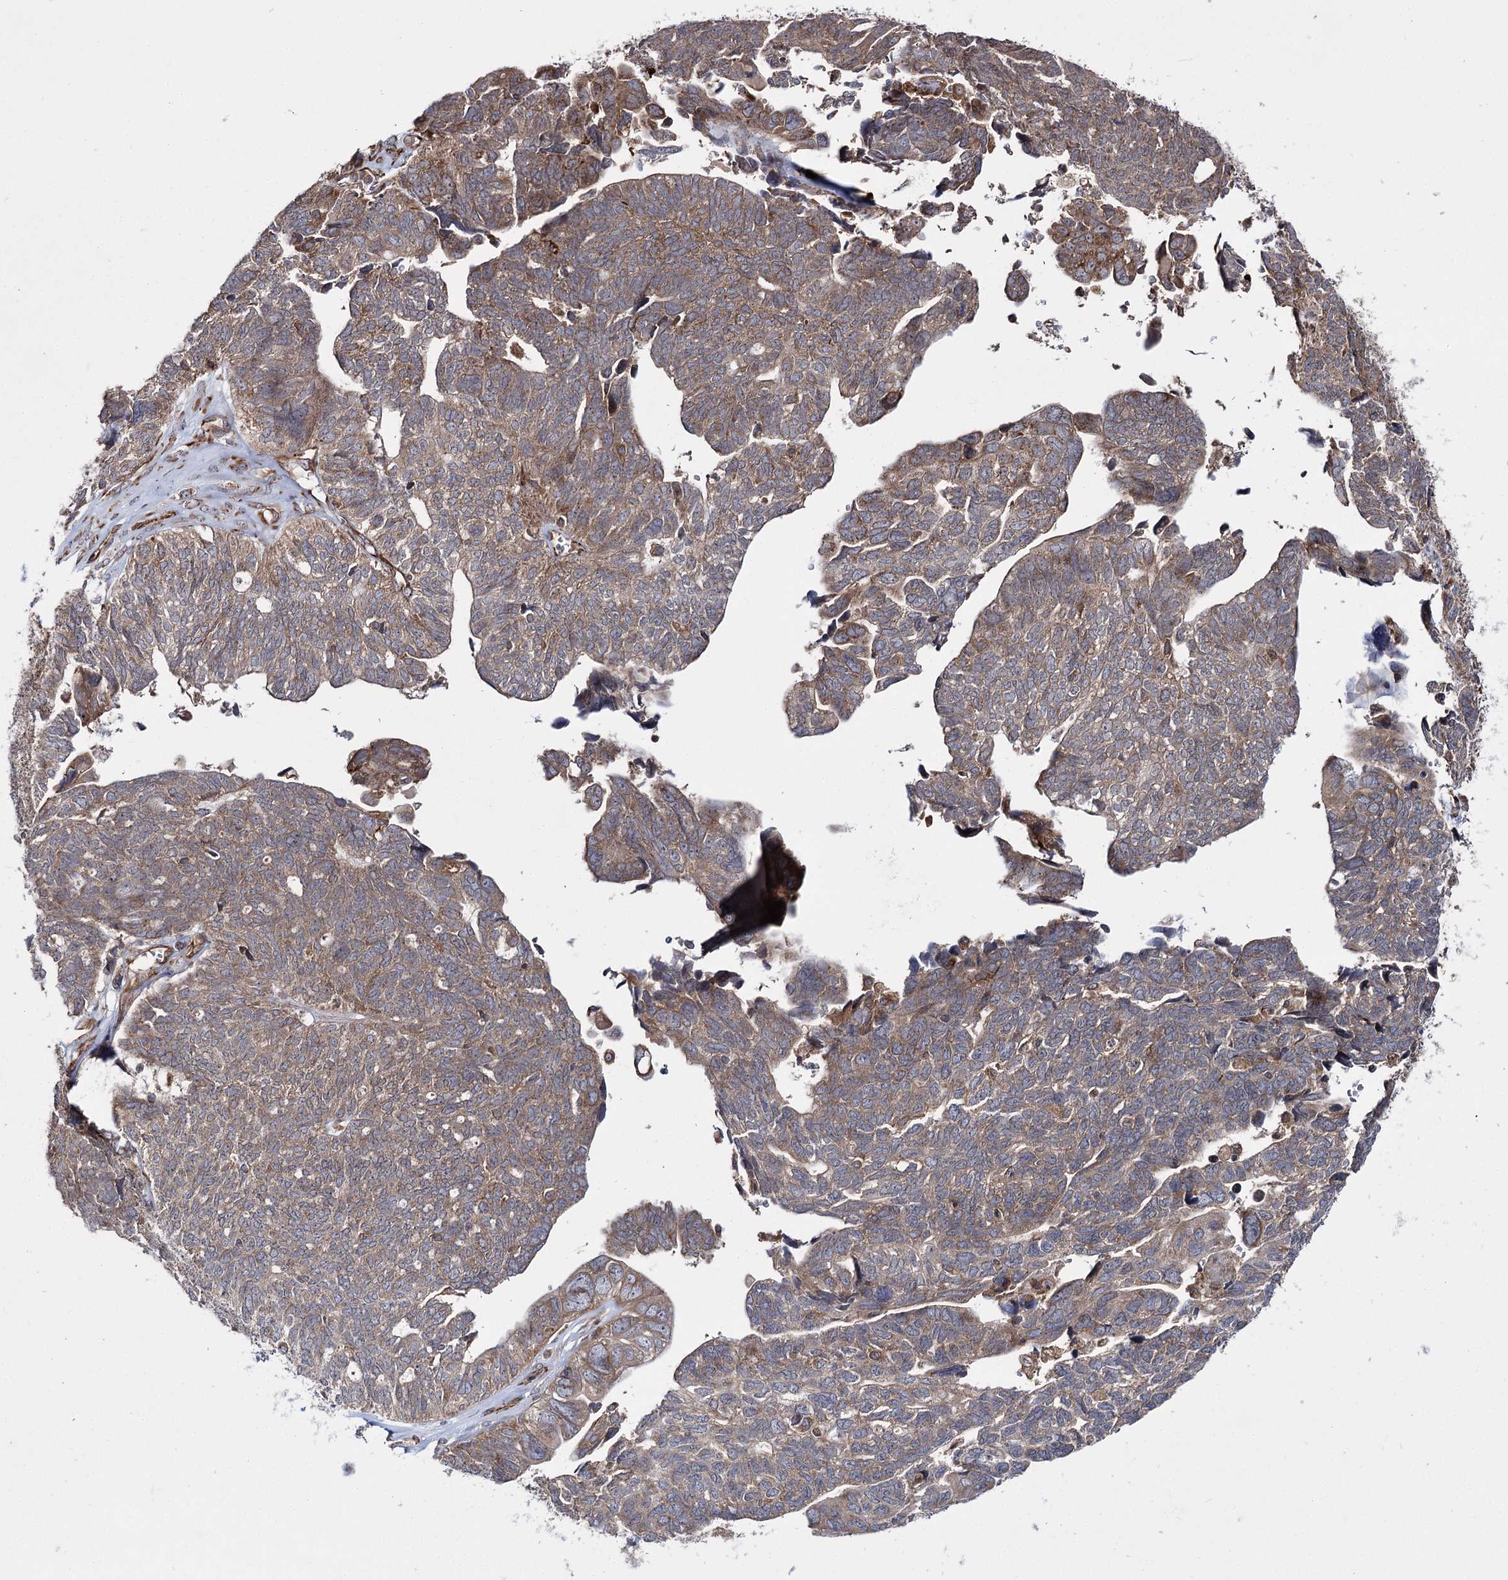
{"staining": {"intensity": "weak", "quantity": ">75%", "location": "cytoplasmic/membranous"}, "tissue": "ovarian cancer", "cell_type": "Tumor cells", "image_type": "cancer", "snomed": [{"axis": "morphology", "description": "Cystadenocarcinoma, serous, NOS"}, {"axis": "topography", "description": "Ovary"}], "caption": "A brown stain highlights weak cytoplasmic/membranous staining of a protein in human ovarian cancer (serous cystadenocarcinoma) tumor cells. (DAB (3,3'-diaminobenzidine) IHC with brightfield microscopy, high magnification).", "gene": "HECTD2", "patient": {"sex": "female", "age": 79}}